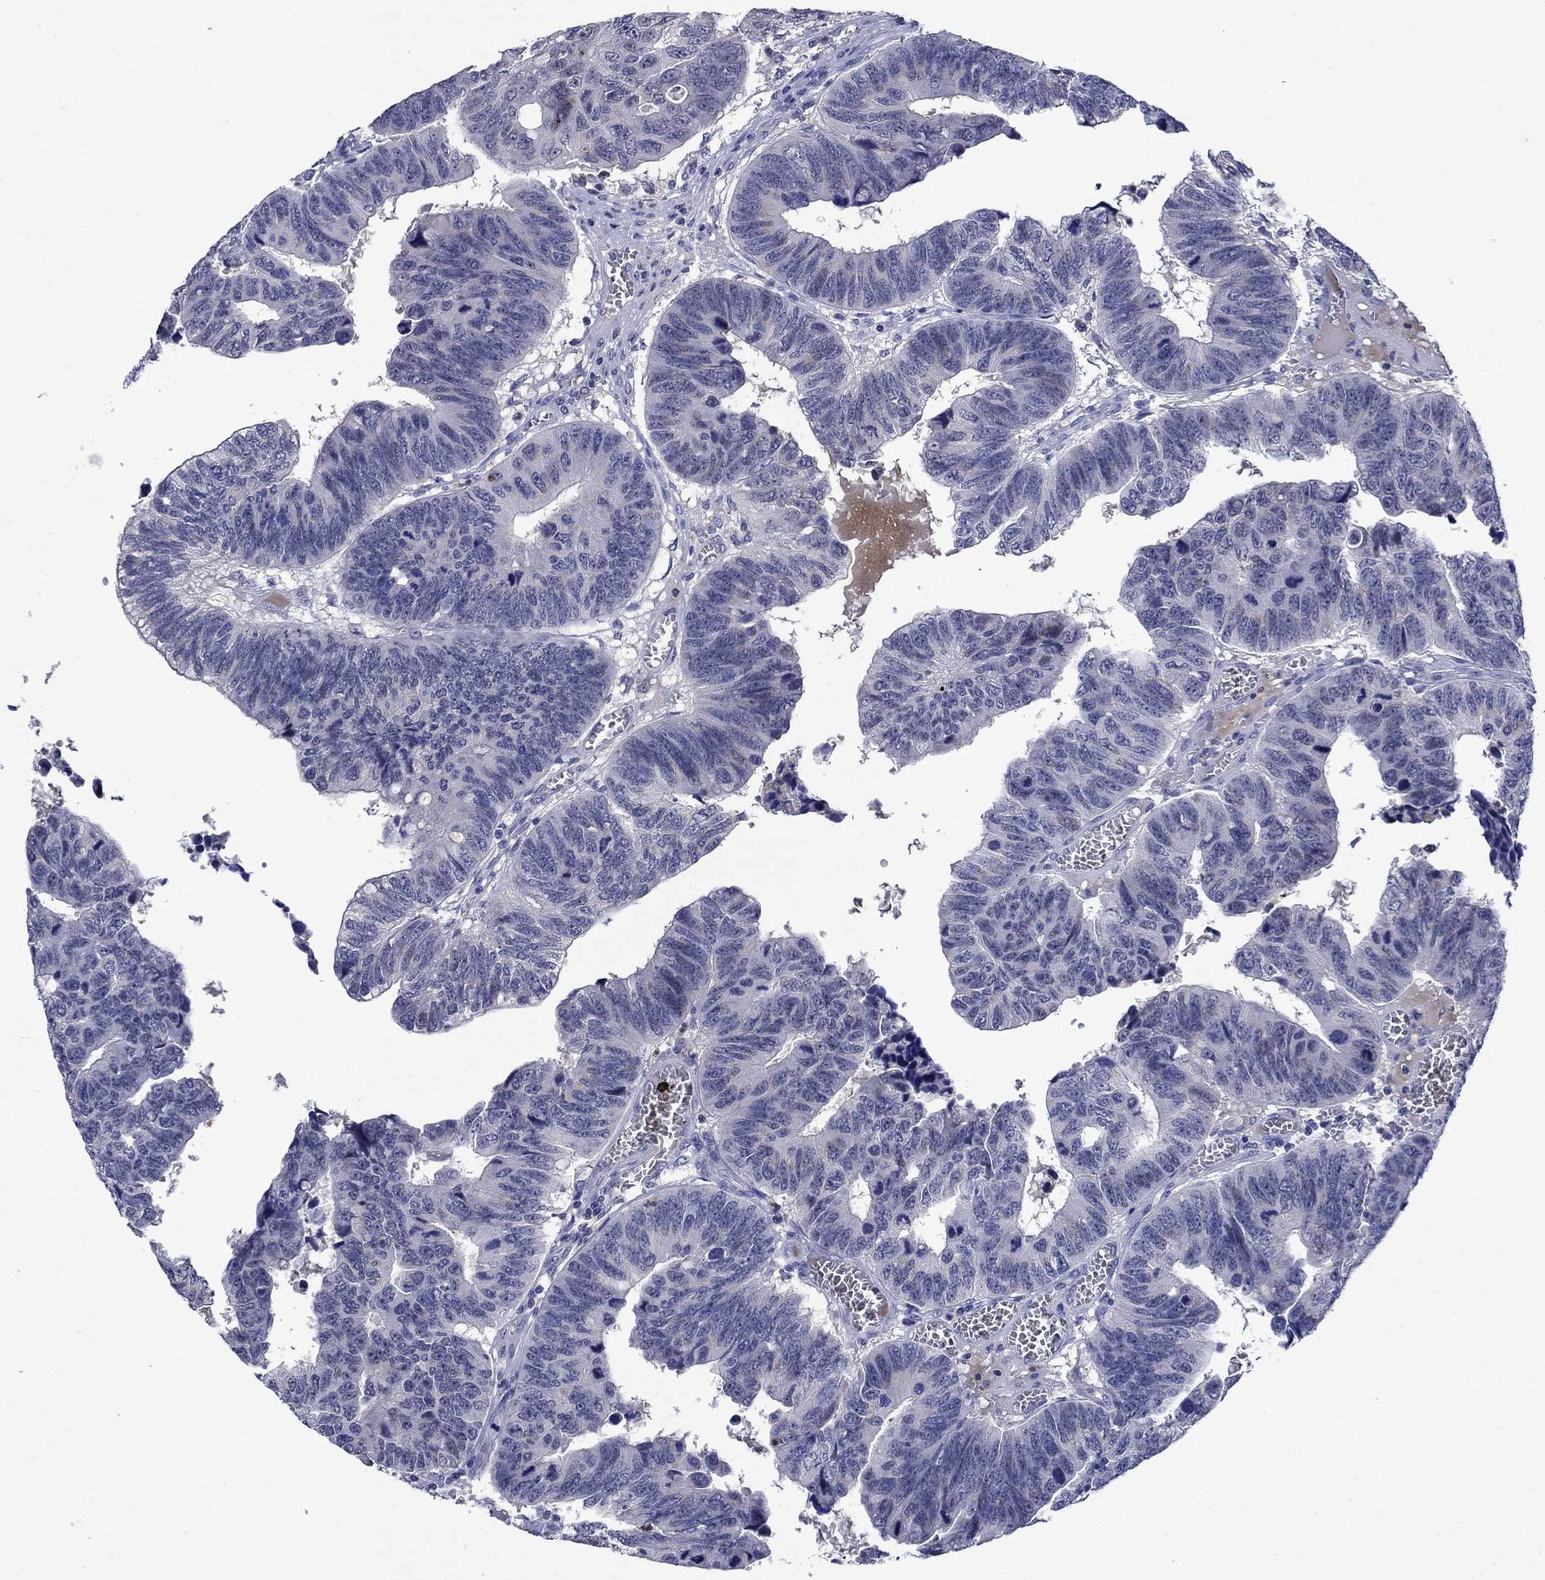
{"staining": {"intensity": "negative", "quantity": "none", "location": "none"}, "tissue": "colorectal cancer", "cell_type": "Tumor cells", "image_type": "cancer", "snomed": [{"axis": "morphology", "description": "Adenocarcinoma, NOS"}, {"axis": "topography", "description": "Appendix"}, {"axis": "topography", "description": "Colon"}, {"axis": "topography", "description": "Cecum"}, {"axis": "topography", "description": "Colon asc"}], "caption": "Tumor cells are negative for brown protein staining in colorectal cancer. (DAB immunohistochemistry visualized using brightfield microscopy, high magnification).", "gene": "STAB2", "patient": {"sex": "female", "age": 85}}